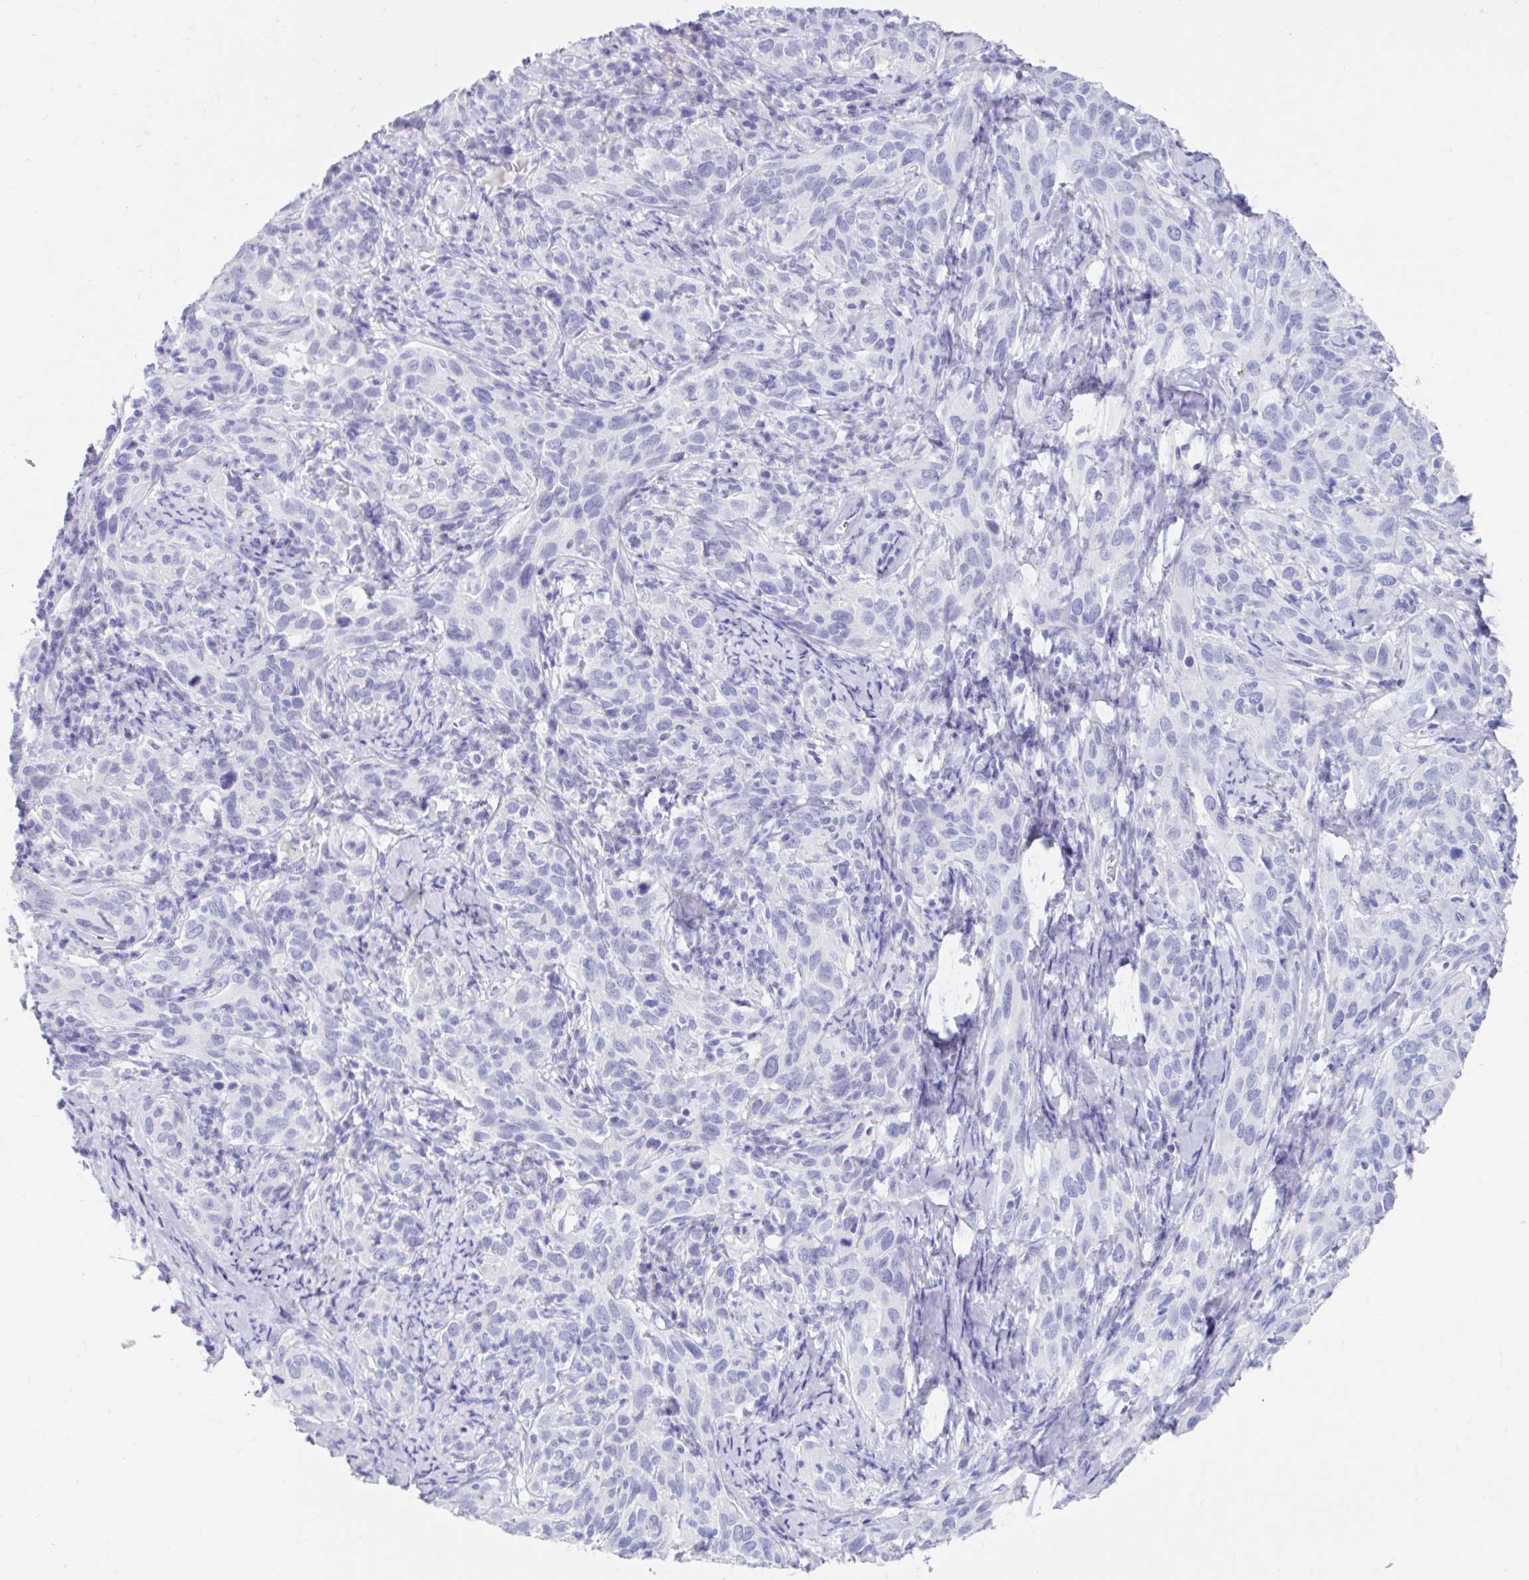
{"staining": {"intensity": "negative", "quantity": "none", "location": "none"}, "tissue": "cervical cancer", "cell_type": "Tumor cells", "image_type": "cancer", "snomed": [{"axis": "morphology", "description": "Normal tissue, NOS"}, {"axis": "morphology", "description": "Squamous cell carcinoma, NOS"}, {"axis": "topography", "description": "Cervix"}], "caption": "This is a histopathology image of immunohistochemistry (IHC) staining of cervical cancer, which shows no expression in tumor cells.", "gene": "DPEP3", "patient": {"sex": "female", "age": 51}}